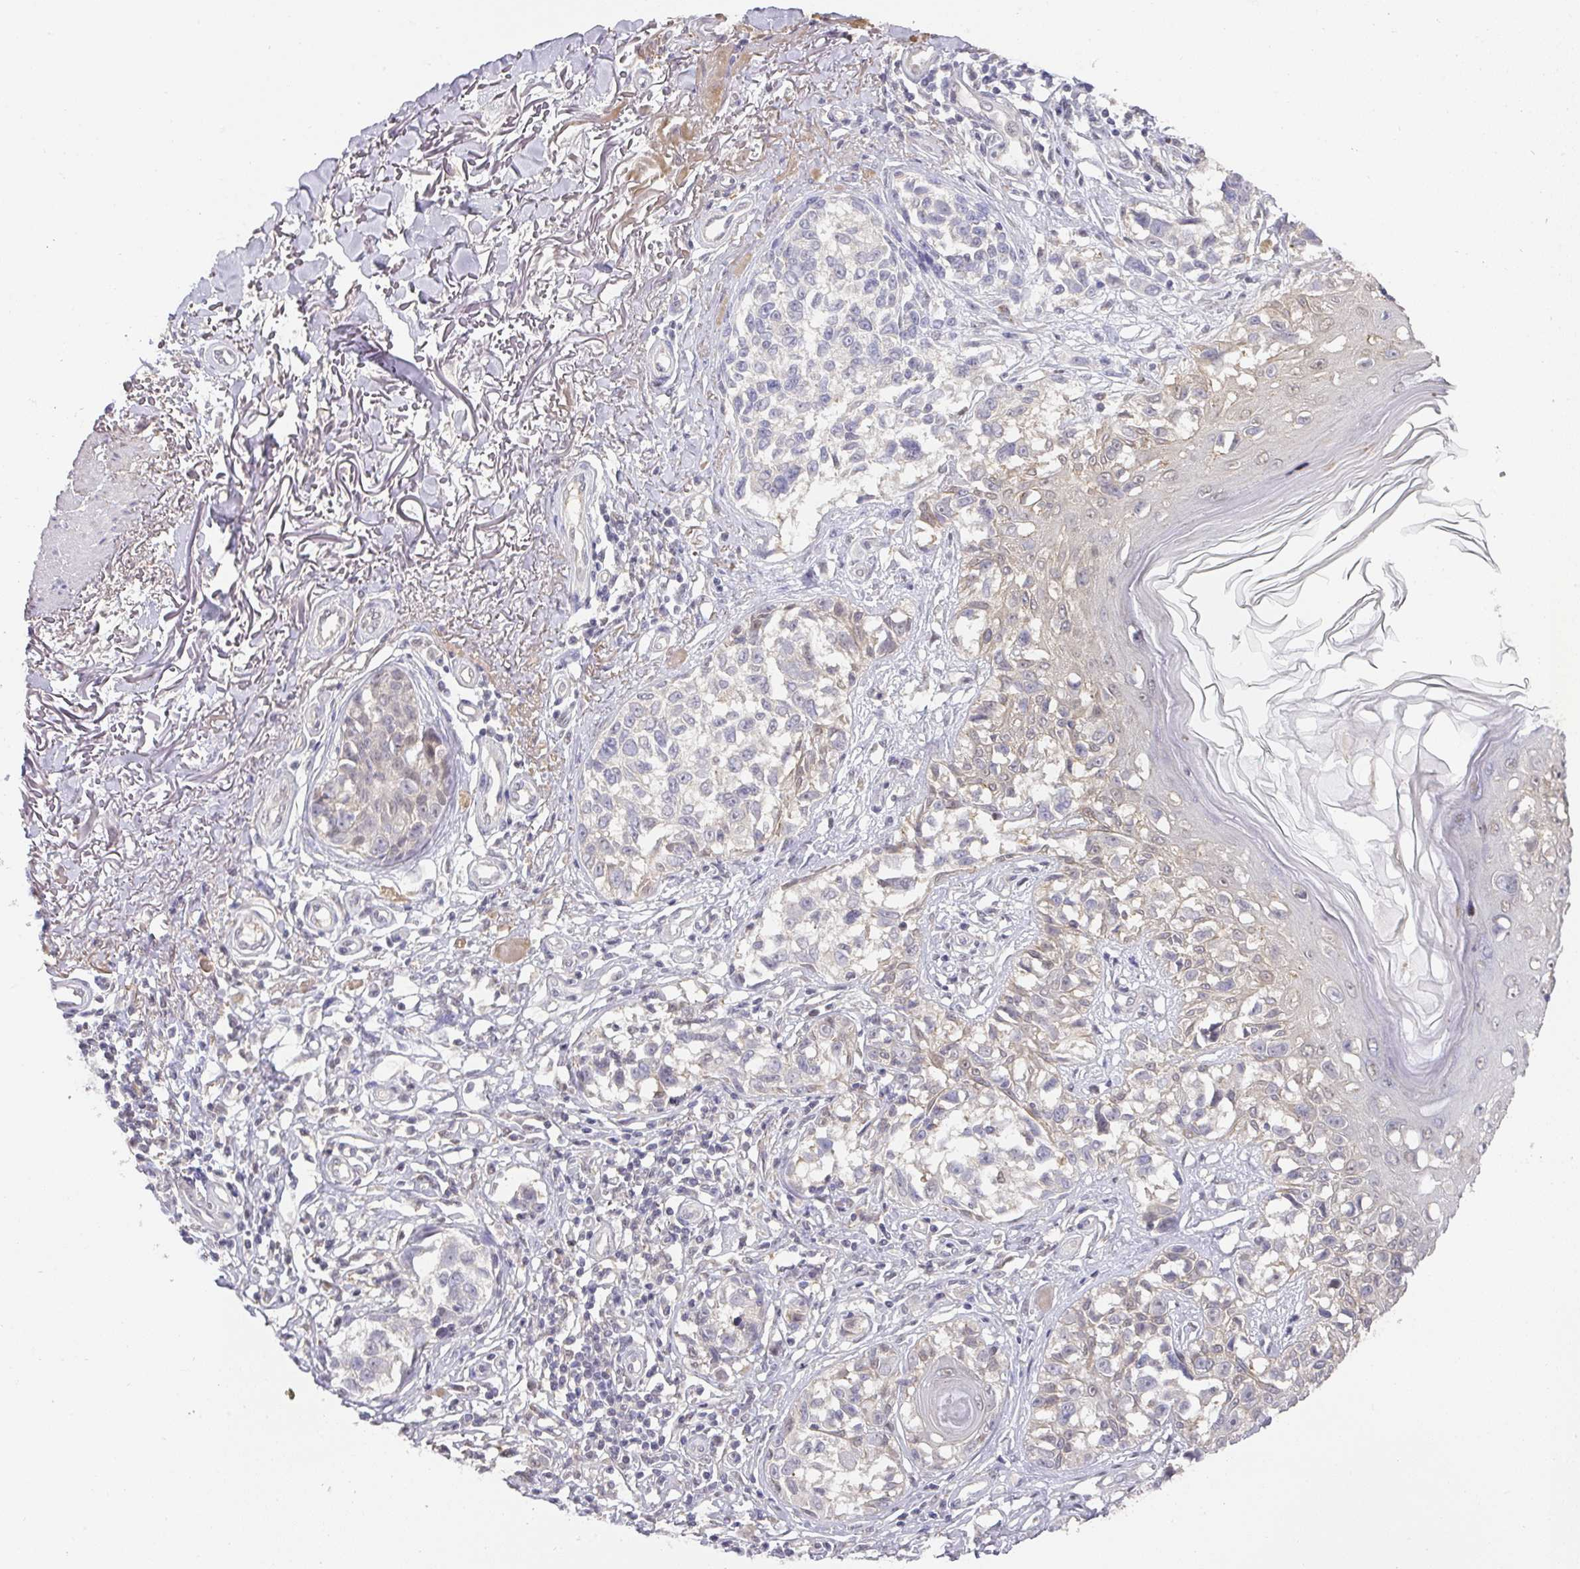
{"staining": {"intensity": "negative", "quantity": "none", "location": "none"}, "tissue": "melanoma", "cell_type": "Tumor cells", "image_type": "cancer", "snomed": [{"axis": "morphology", "description": "Malignant melanoma, NOS"}, {"axis": "topography", "description": "Skin"}], "caption": "This is an immunohistochemistry (IHC) micrograph of human malignant melanoma. There is no positivity in tumor cells.", "gene": "FOXN4", "patient": {"sex": "male", "age": 73}}